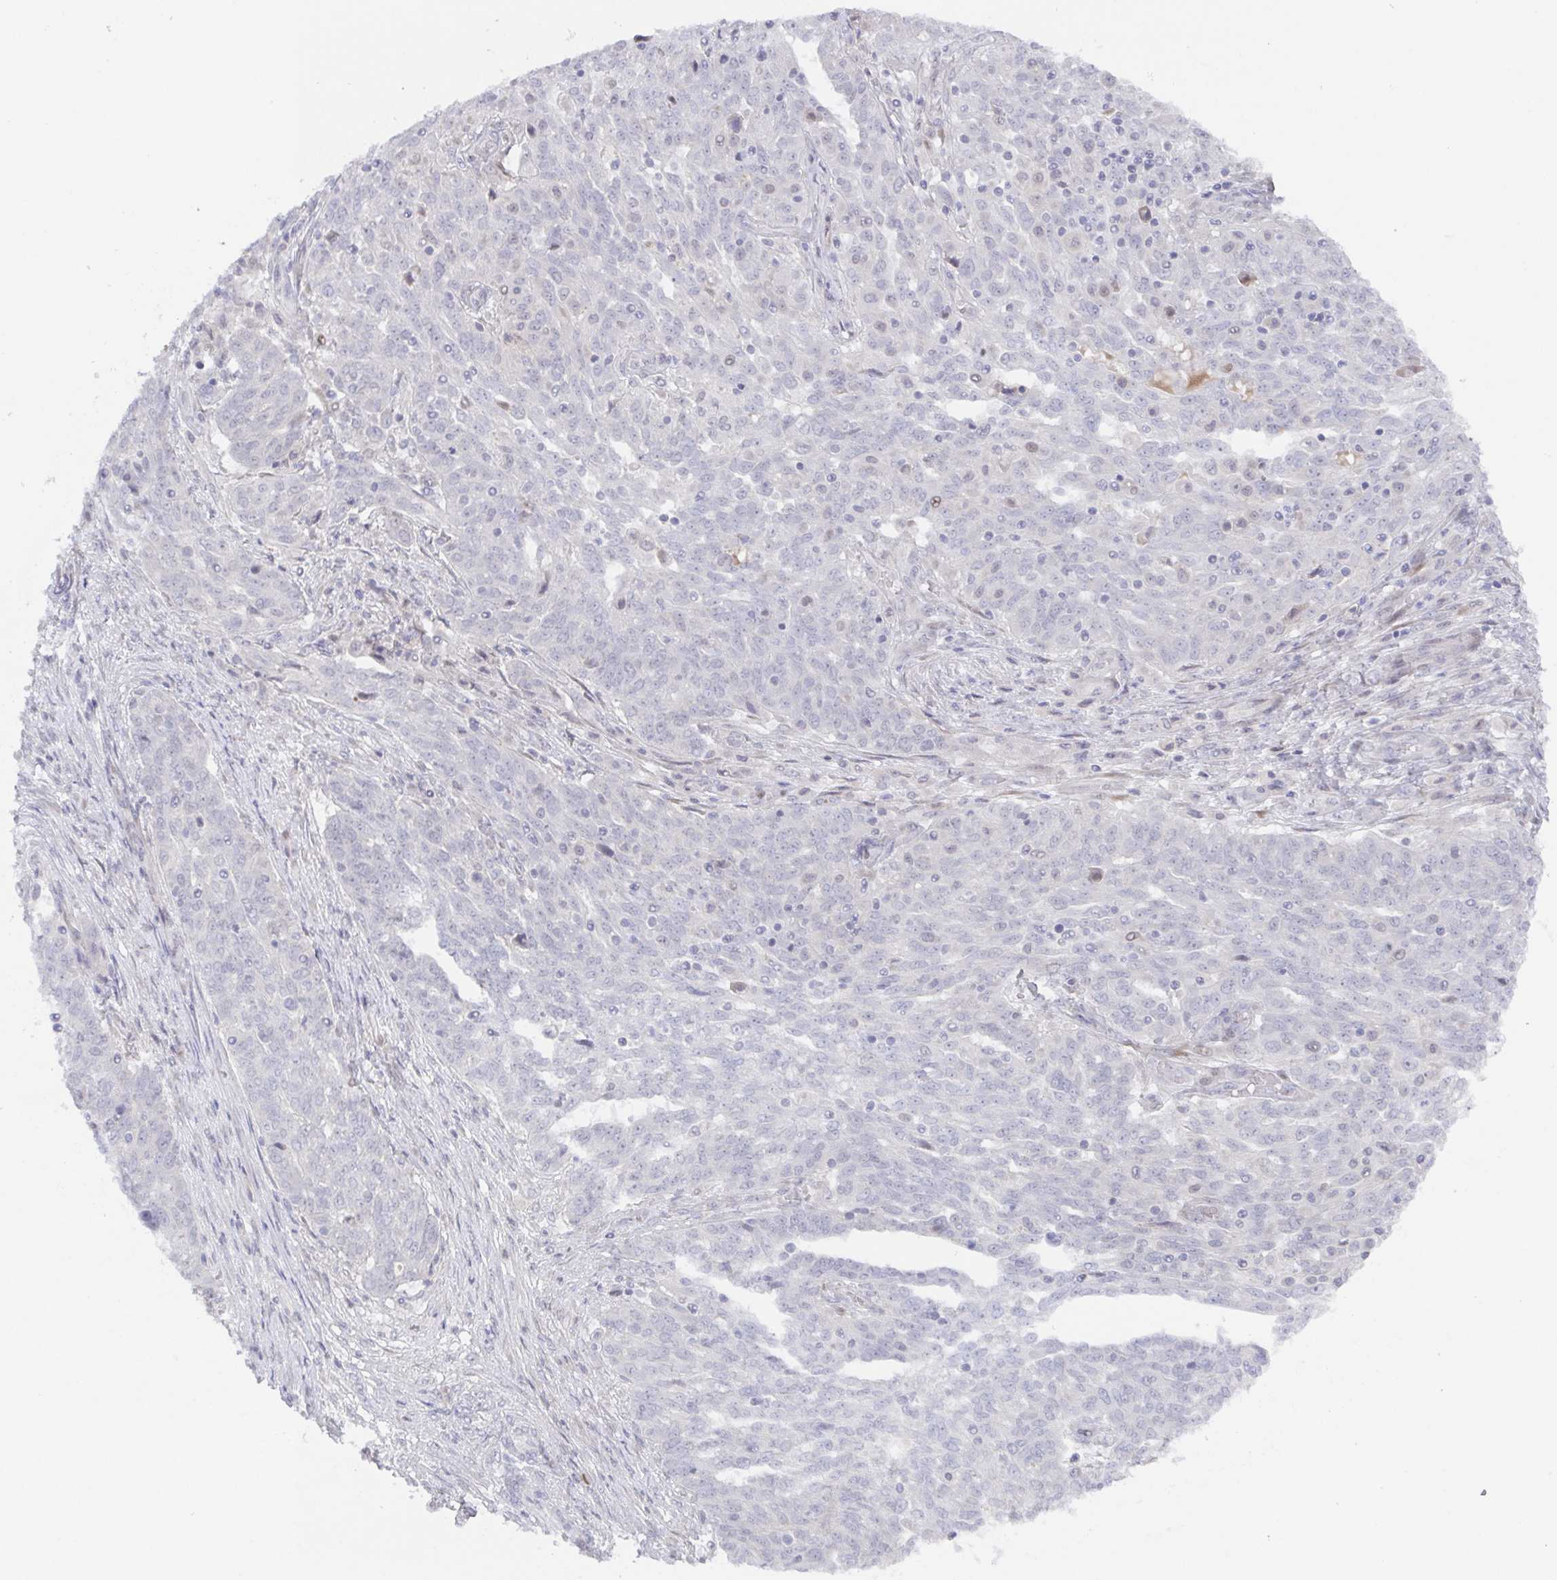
{"staining": {"intensity": "negative", "quantity": "none", "location": "none"}, "tissue": "ovarian cancer", "cell_type": "Tumor cells", "image_type": "cancer", "snomed": [{"axis": "morphology", "description": "Cystadenocarcinoma, serous, NOS"}, {"axis": "topography", "description": "Ovary"}], "caption": "Ovarian cancer (serous cystadenocarcinoma) was stained to show a protein in brown. There is no significant positivity in tumor cells.", "gene": "POU2F3", "patient": {"sex": "female", "age": 67}}